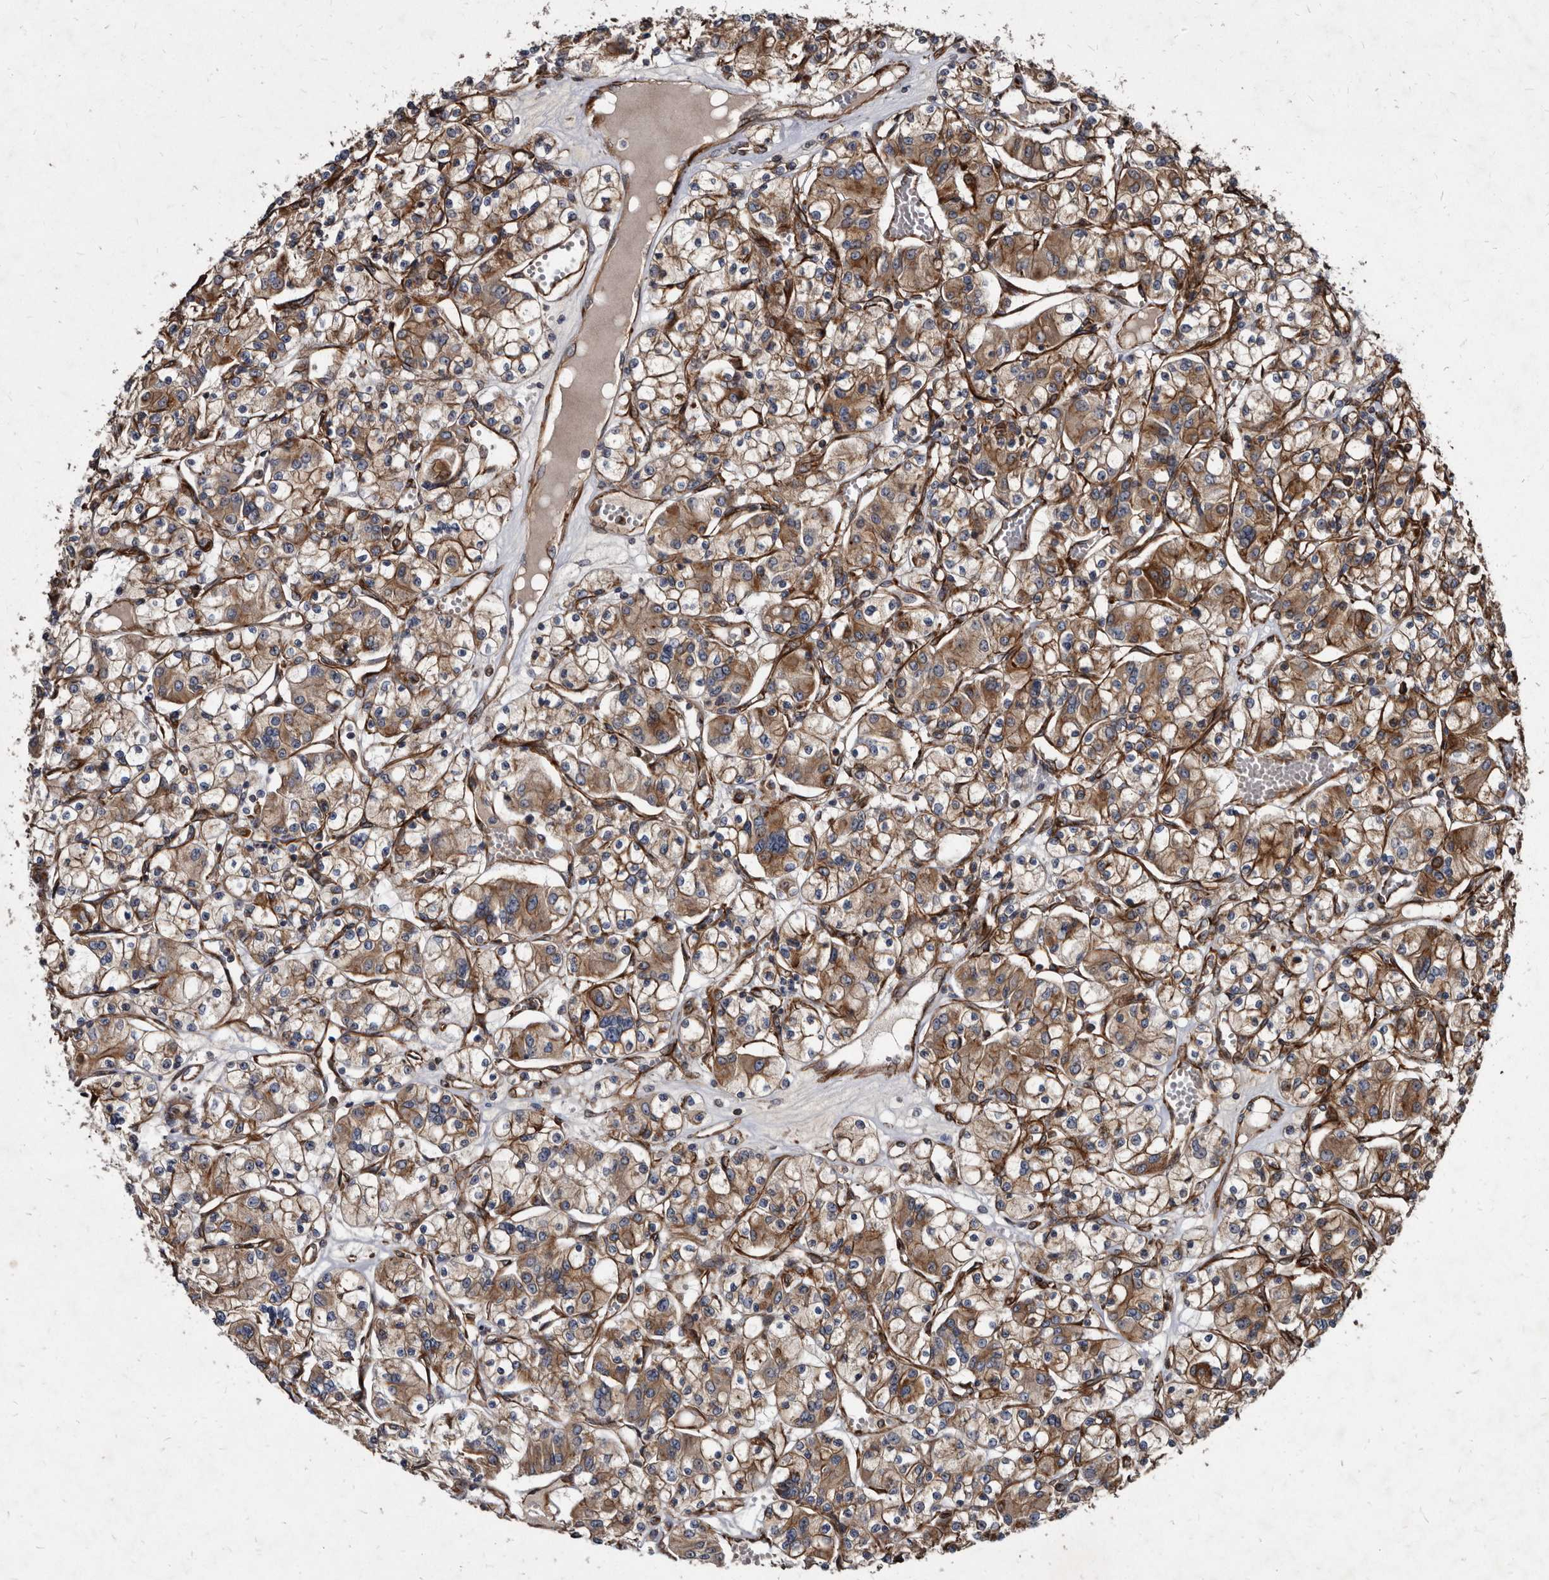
{"staining": {"intensity": "strong", "quantity": ">75%", "location": "cytoplasmic/membranous"}, "tissue": "renal cancer", "cell_type": "Tumor cells", "image_type": "cancer", "snomed": [{"axis": "morphology", "description": "Adenocarcinoma, NOS"}, {"axis": "topography", "description": "Kidney"}], "caption": "Protein expression analysis of renal cancer (adenocarcinoma) displays strong cytoplasmic/membranous expression in about >75% of tumor cells.", "gene": "KCTD20", "patient": {"sex": "female", "age": 59}}